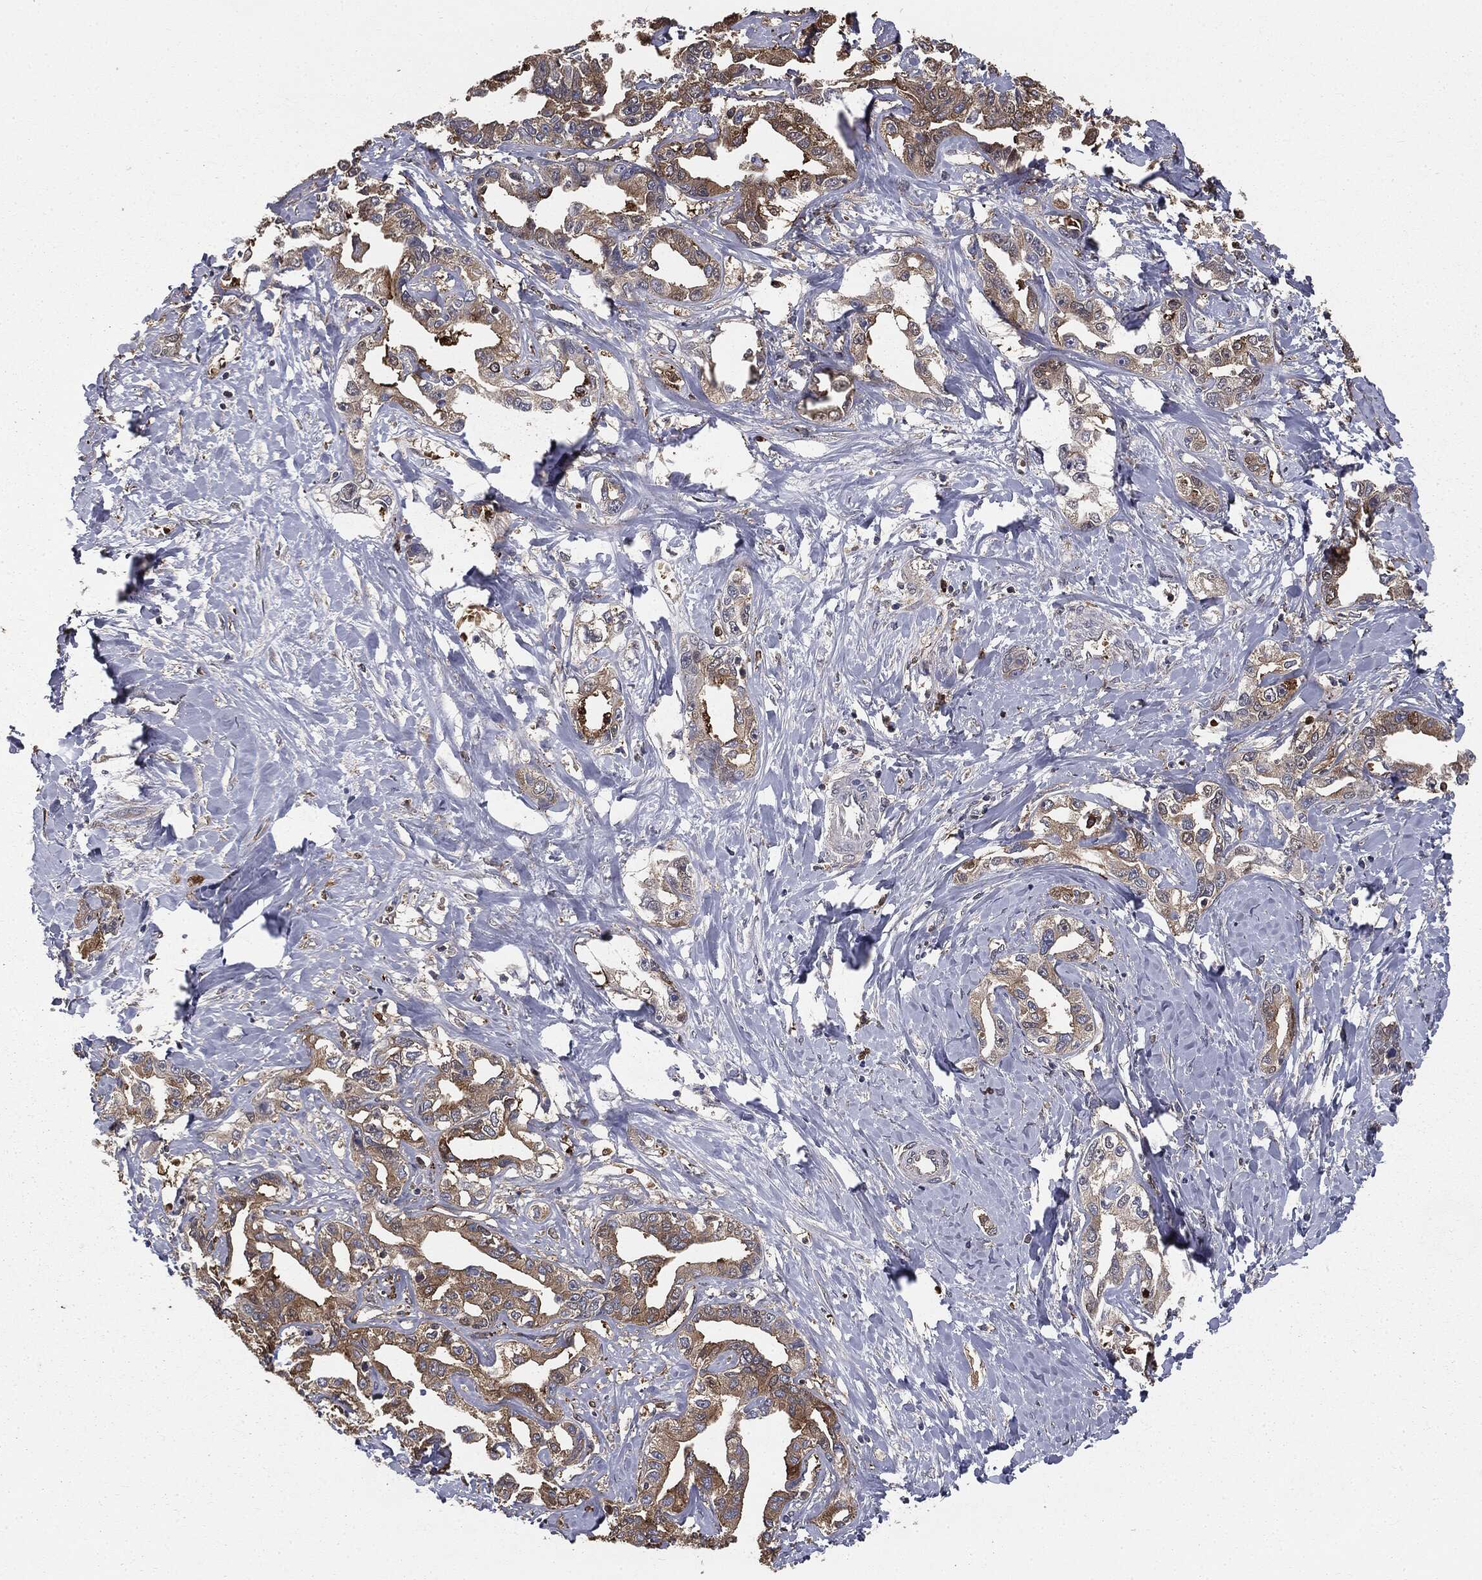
{"staining": {"intensity": "moderate", "quantity": ">75%", "location": "cytoplasmic/membranous"}, "tissue": "liver cancer", "cell_type": "Tumor cells", "image_type": "cancer", "snomed": [{"axis": "morphology", "description": "Cholangiocarcinoma"}, {"axis": "topography", "description": "Liver"}], "caption": "Tumor cells display moderate cytoplasmic/membranous staining in about >75% of cells in liver cancer (cholangiocarcinoma).", "gene": "GNB5", "patient": {"sex": "male", "age": 59}}